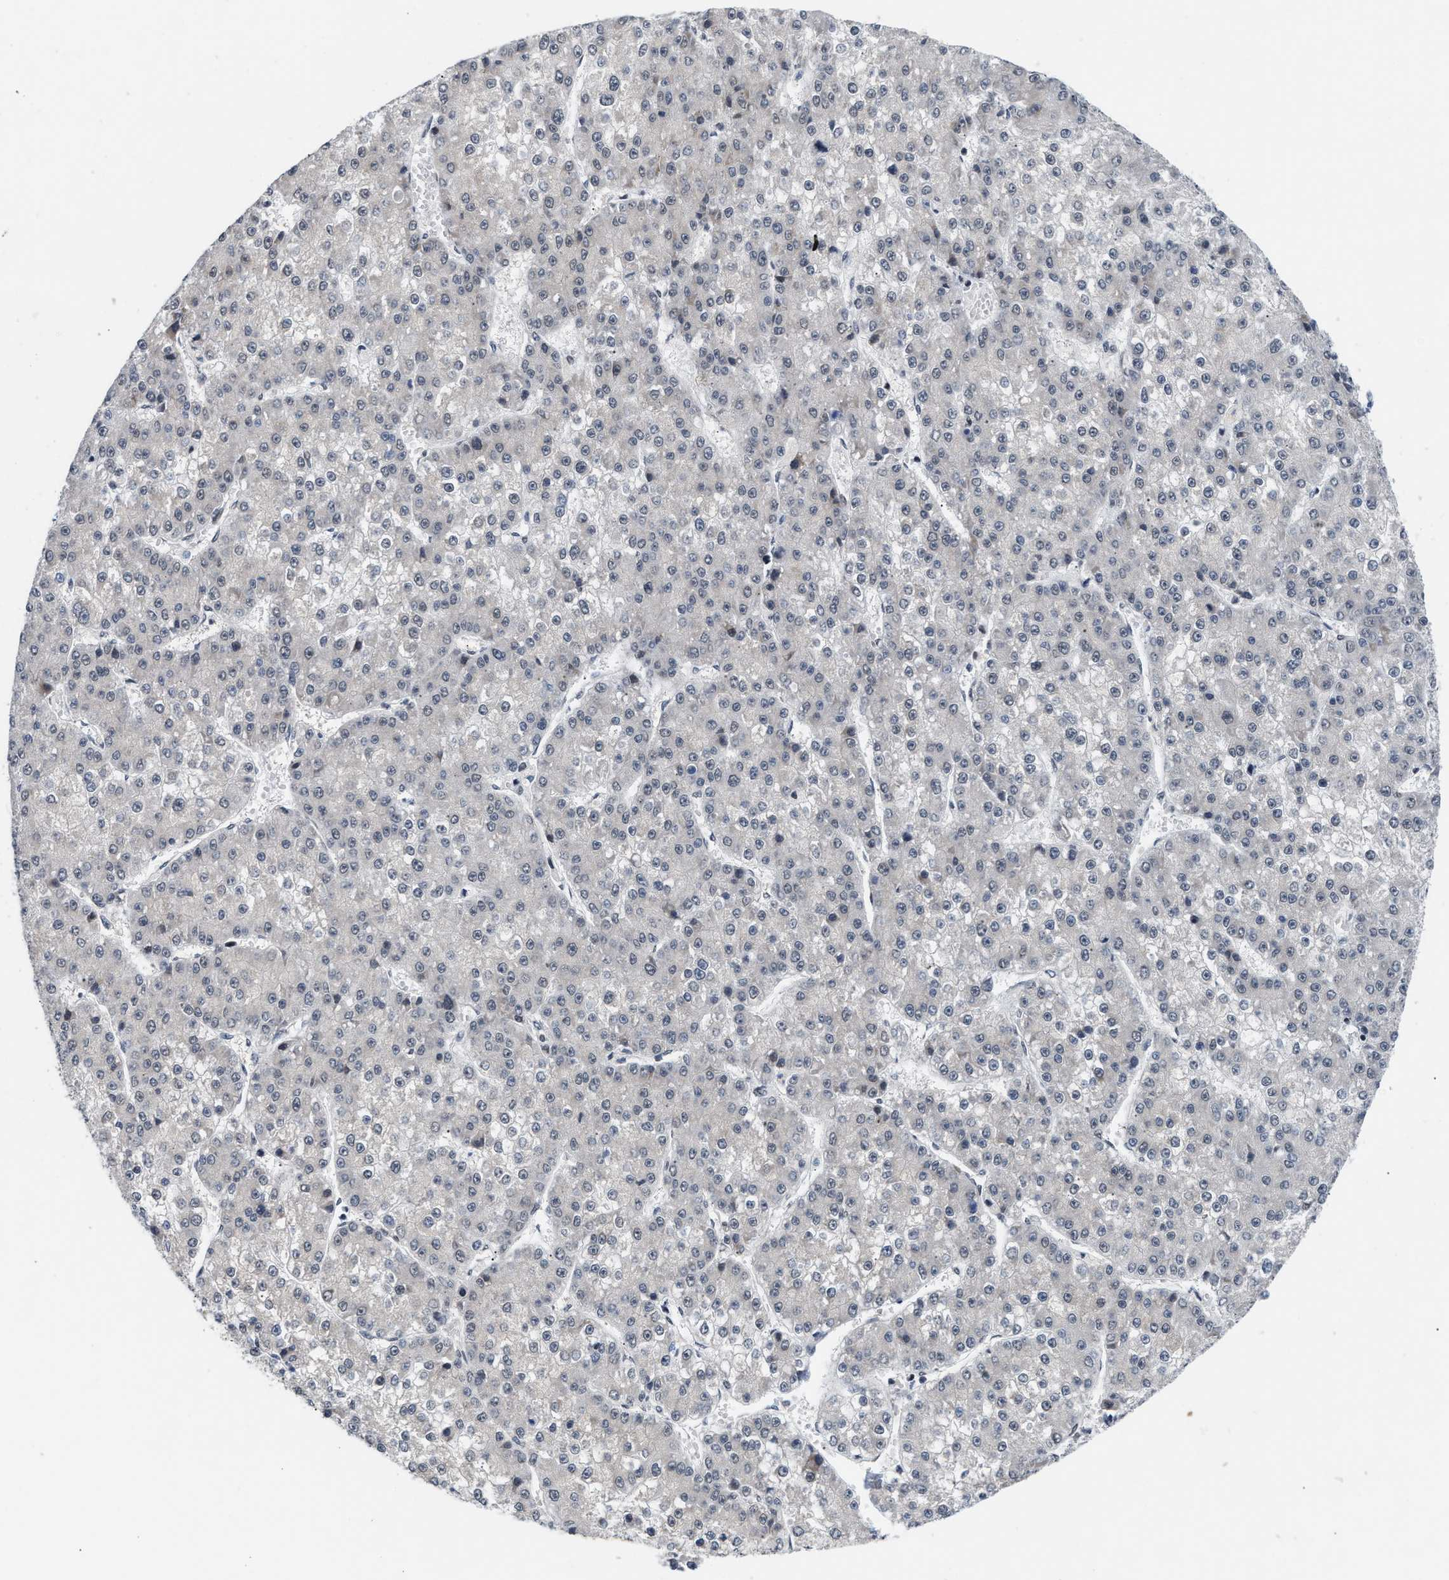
{"staining": {"intensity": "negative", "quantity": "none", "location": "none"}, "tissue": "liver cancer", "cell_type": "Tumor cells", "image_type": "cancer", "snomed": [{"axis": "morphology", "description": "Carcinoma, Hepatocellular, NOS"}, {"axis": "topography", "description": "Liver"}], "caption": "DAB immunohistochemical staining of liver hepatocellular carcinoma demonstrates no significant expression in tumor cells.", "gene": "TXNRD3", "patient": {"sex": "female", "age": 73}}